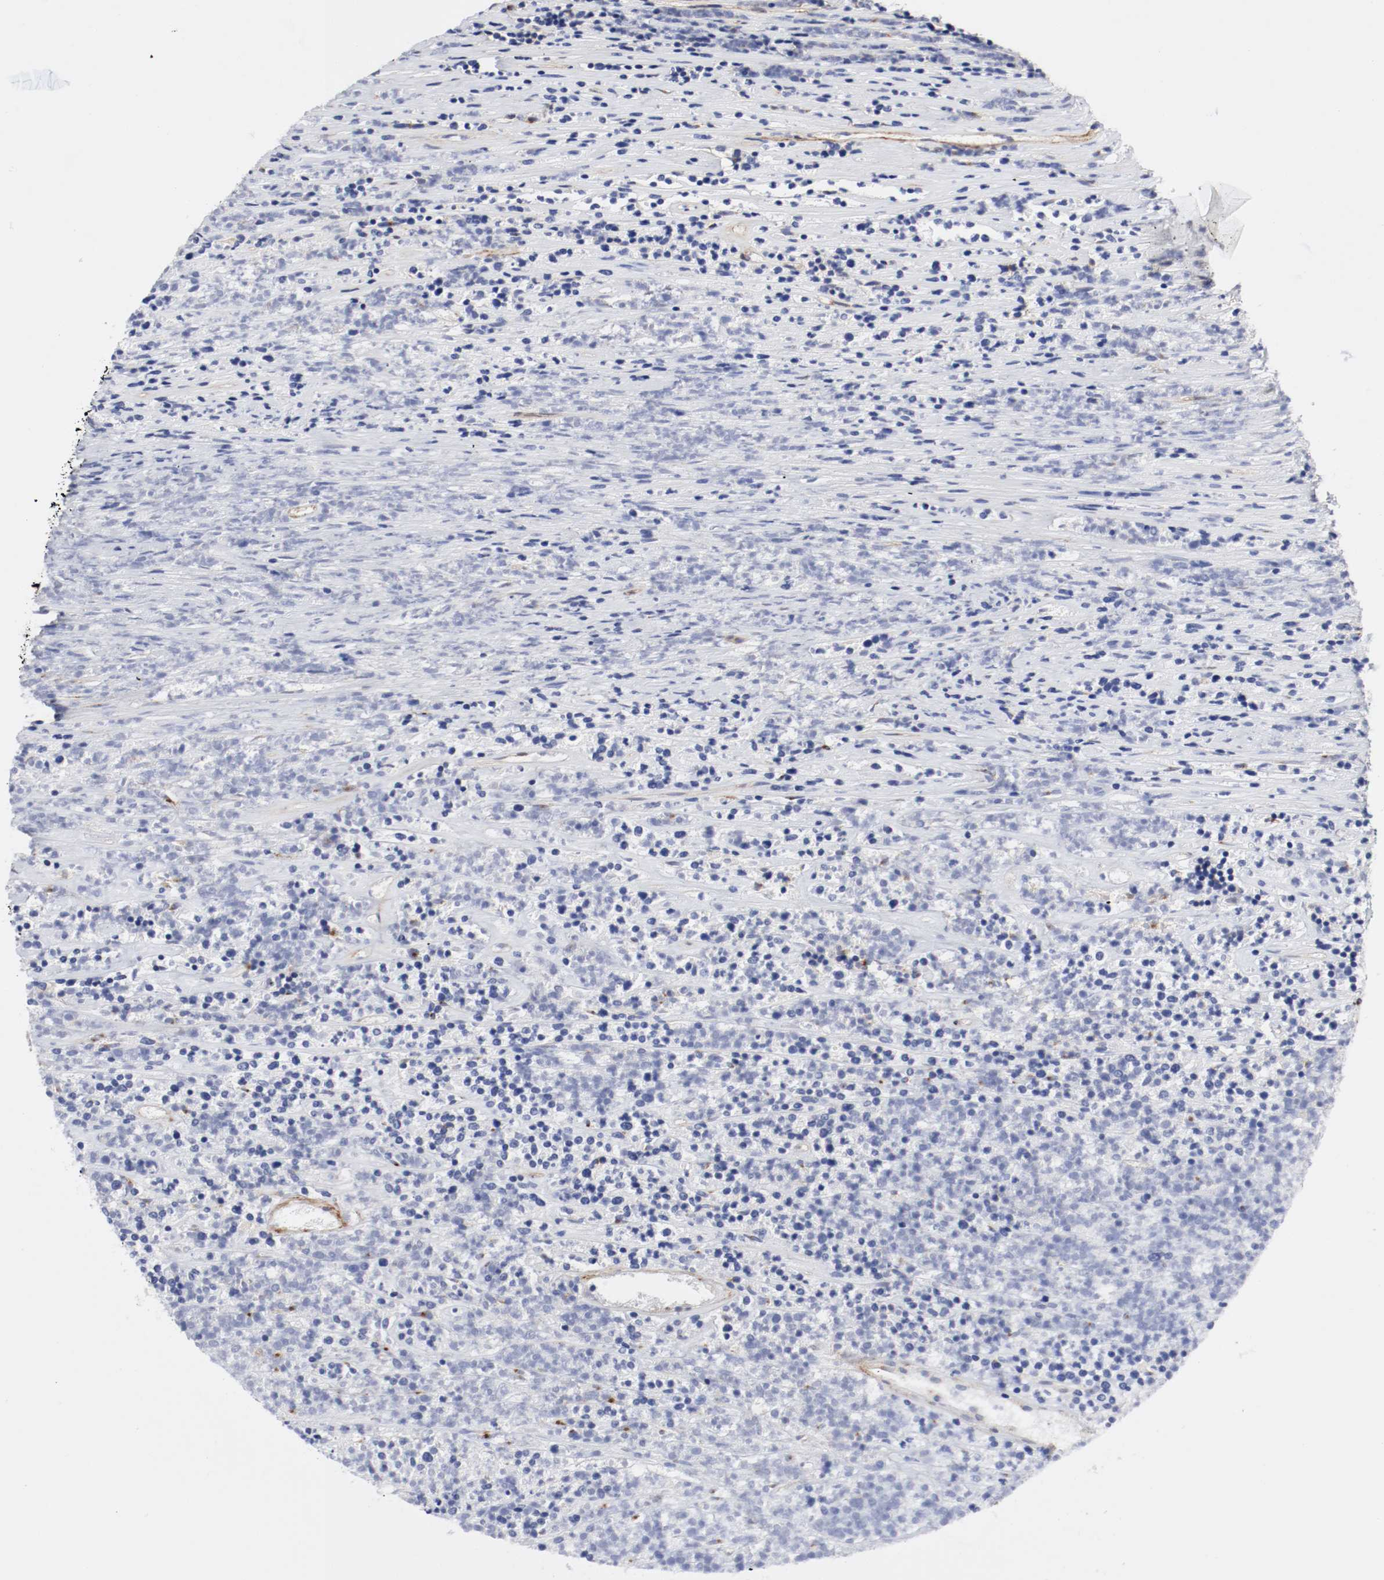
{"staining": {"intensity": "negative", "quantity": "none", "location": "none"}, "tissue": "lymphoma", "cell_type": "Tumor cells", "image_type": "cancer", "snomed": [{"axis": "morphology", "description": "Malignant lymphoma, non-Hodgkin's type, High grade"}, {"axis": "topography", "description": "Lymph node"}], "caption": "Immunohistochemistry micrograph of human malignant lymphoma, non-Hodgkin's type (high-grade) stained for a protein (brown), which shows no expression in tumor cells. Brightfield microscopy of IHC stained with DAB (3,3'-diaminobenzidine) (brown) and hematoxylin (blue), captured at high magnification.", "gene": "IFITM1", "patient": {"sex": "female", "age": 73}}